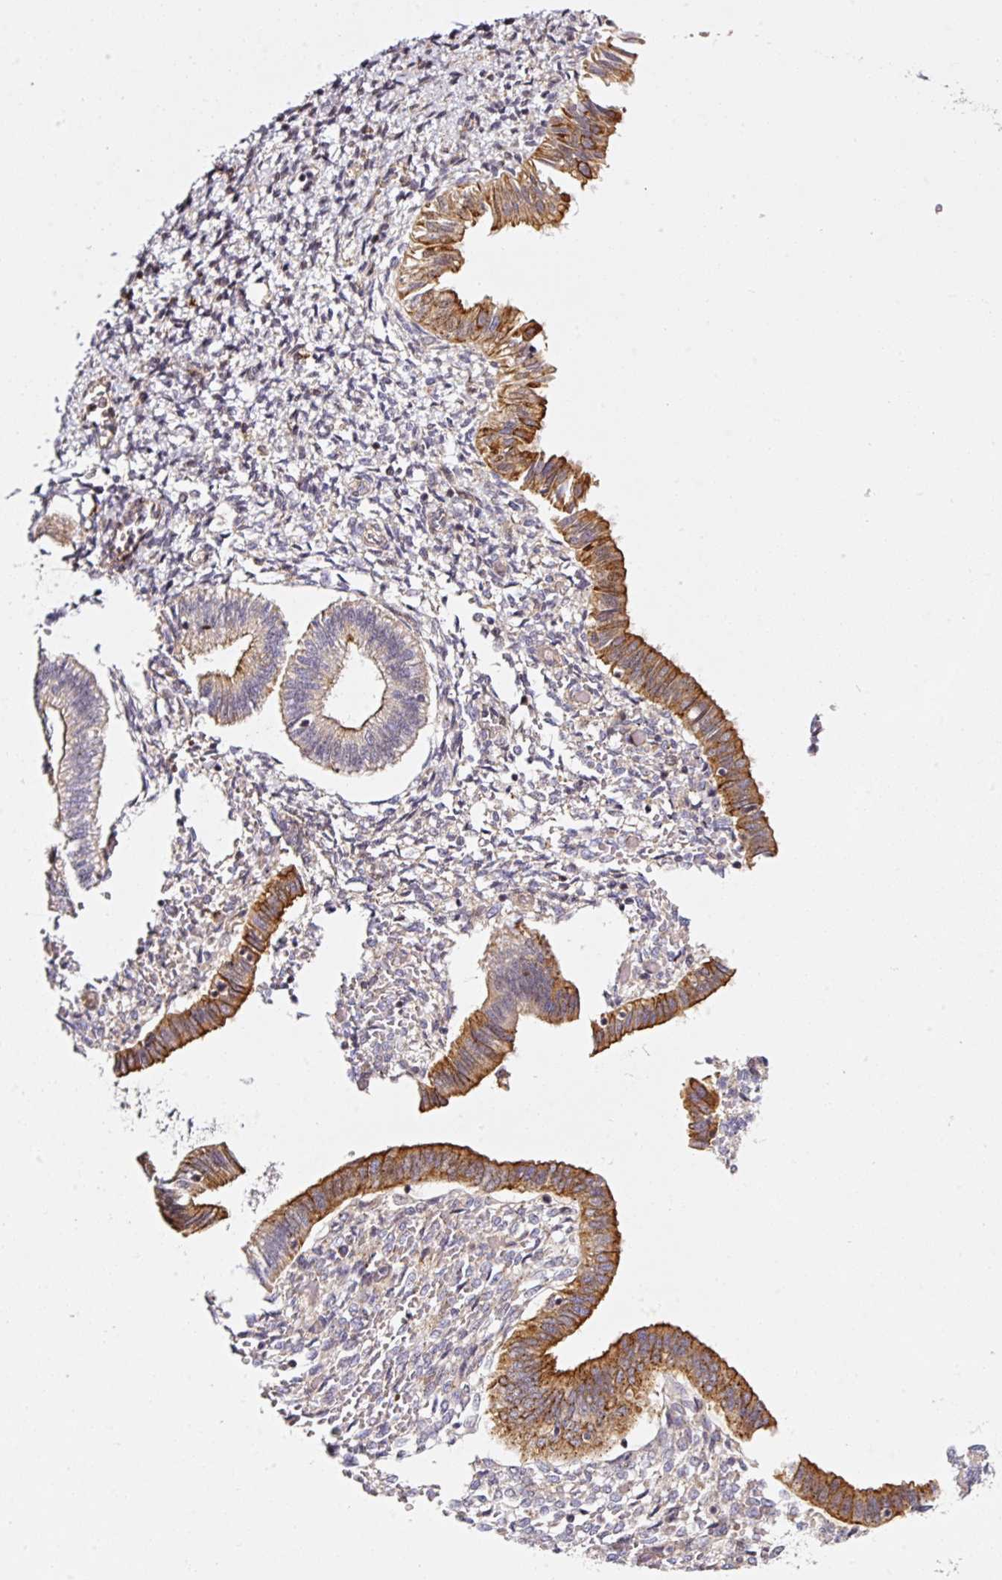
{"staining": {"intensity": "negative", "quantity": "none", "location": "none"}, "tissue": "endometrium", "cell_type": "Cells in endometrial stroma", "image_type": "normal", "snomed": [{"axis": "morphology", "description": "Normal tissue, NOS"}, {"axis": "topography", "description": "Endometrium"}], "caption": "This is an IHC histopathology image of unremarkable human endometrium. There is no staining in cells in endometrial stroma.", "gene": "ANKRD20A1", "patient": {"sex": "female", "age": 25}}